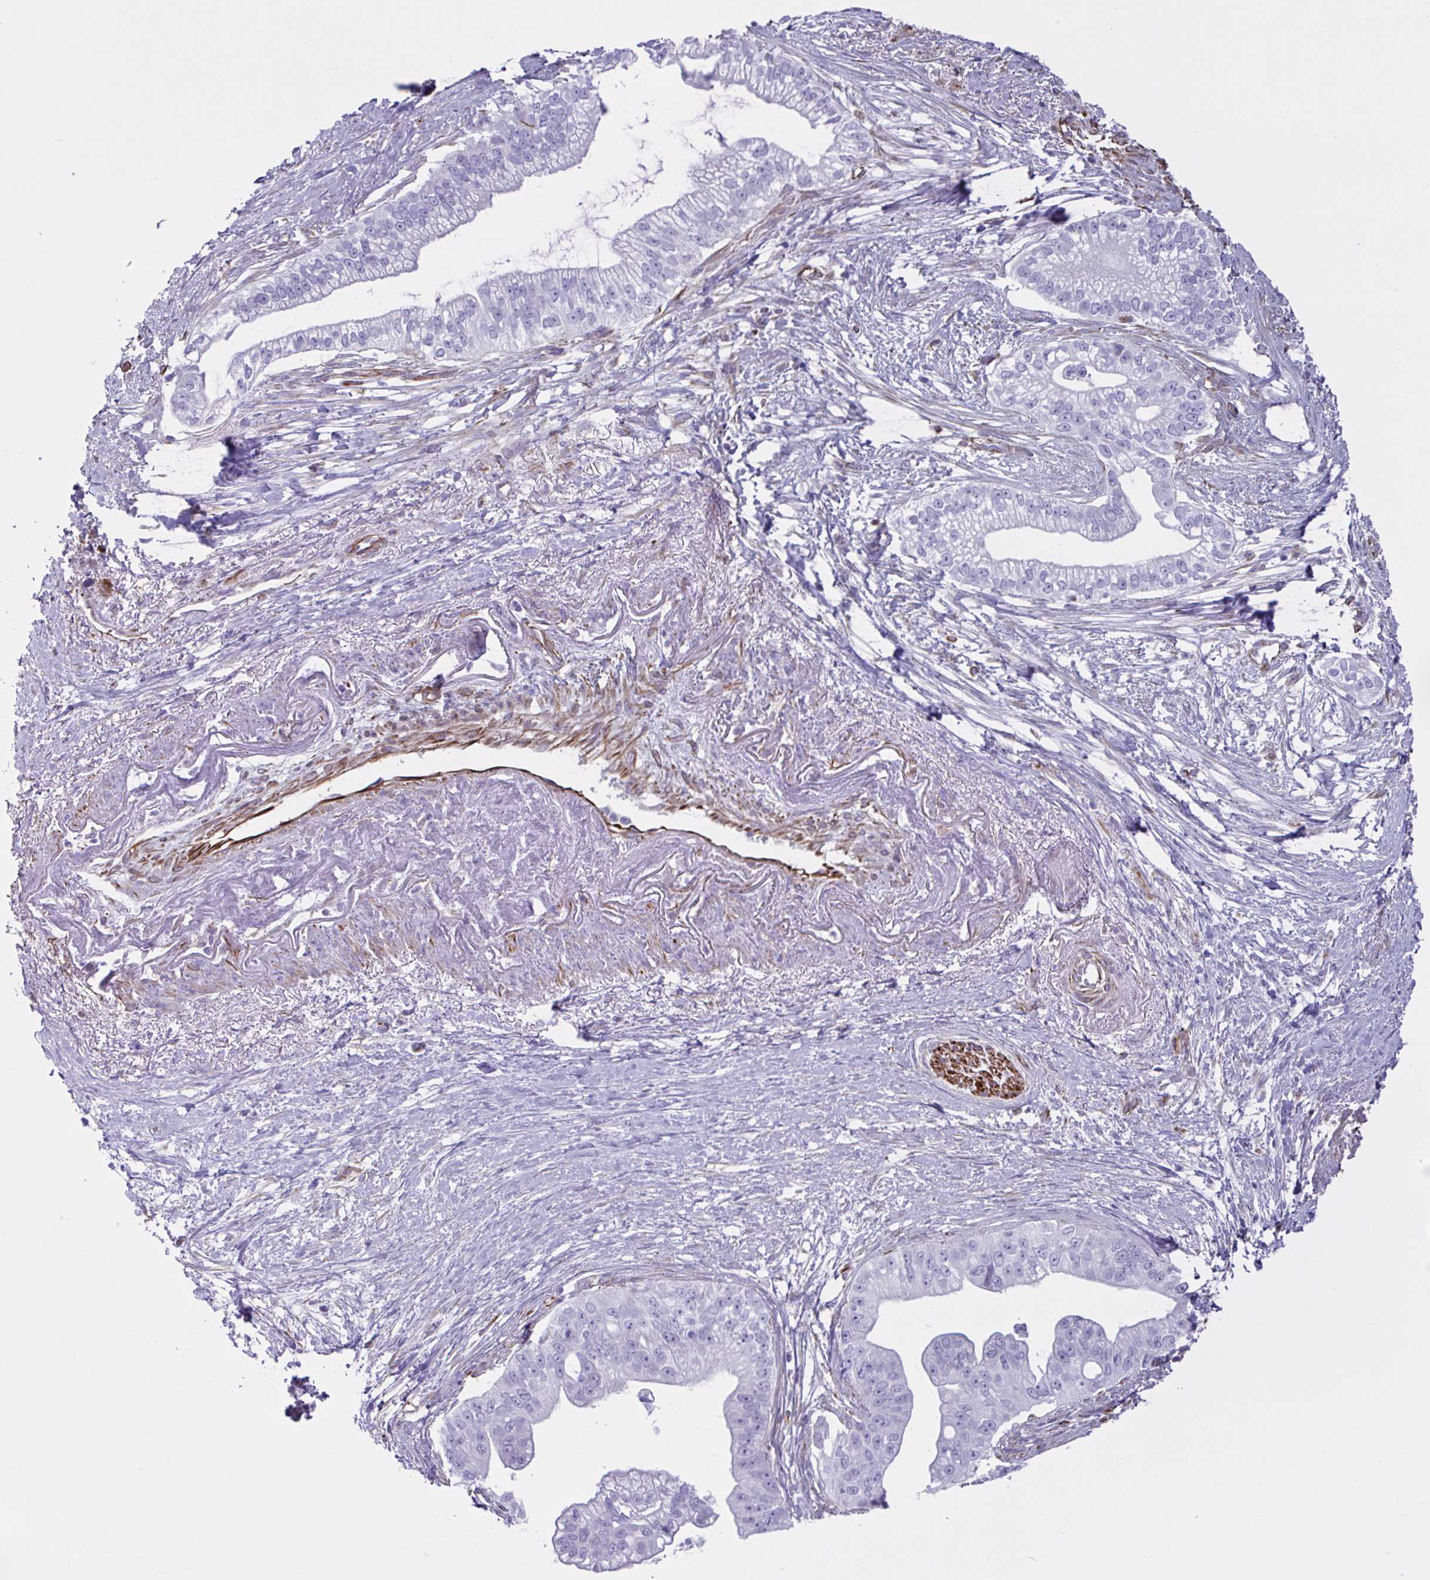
{"staining": {"intensity": "negative", "quantity": "none", "location": "none"}, "tissue": "pancreatic cancer", "cell_type": "Tumor cells", "image_type": "cancer", "snomed": [{"axis": "morphology", "description": "Adenocarcinoma, NOS"}, {"axis": "topography", "description": "Pancreas"}], "caption": "Immunohistochemistry (IHC) photomicrograph of neoplastic tissue: human pancreatic cancer (adenocarcinoma) stained with DAB (3,3'-diaminobenzidine) reveals no significant protein staining in tumor cells.", "gene": "TMEM86B", "patient": {"sex": "male", "age": 70}}